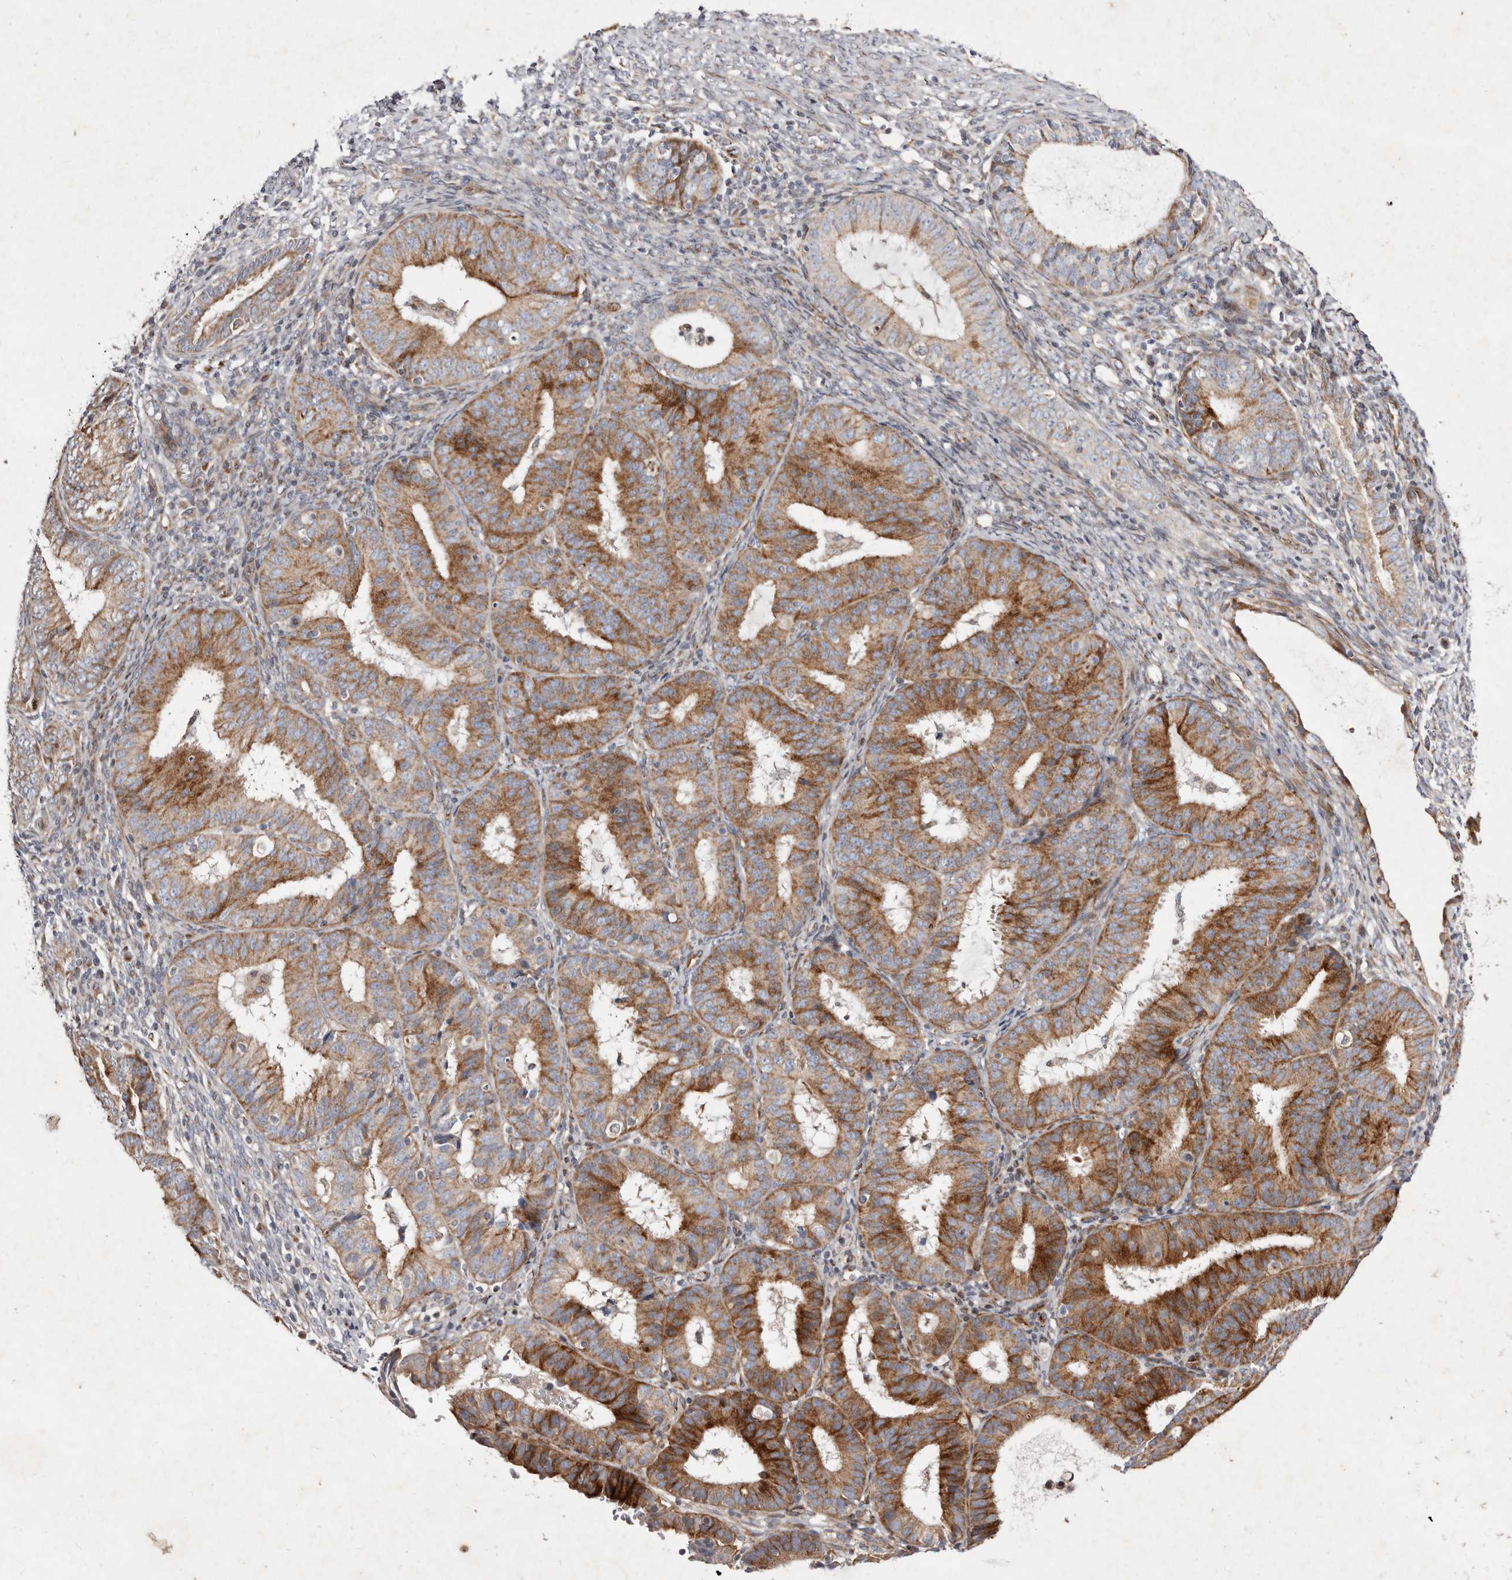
{"staining": {"intensity": "moderate", "quantity": ">75%", "location": "cytoplasmic/membranous"}, "tissue": "endometrial cancer", "cell_type": "Tumor cells", "image_type": "cancer", "snomed": [{"axis": "morphology", "description": "Adenocarcinoma, NOS"}, {"axis": "topography", "description": "Endometrium"}], "caption": "The histopathology image reveals staining of adenocarcinoma (endometrial), revealing moderate cytoplasmic/membranous protein expression (brown color) within tumor cells. (IHC, brightfield microscopy, high magnification).", "gene": "TIMM17B", "patient": {"sex": "female", "age": 51}}